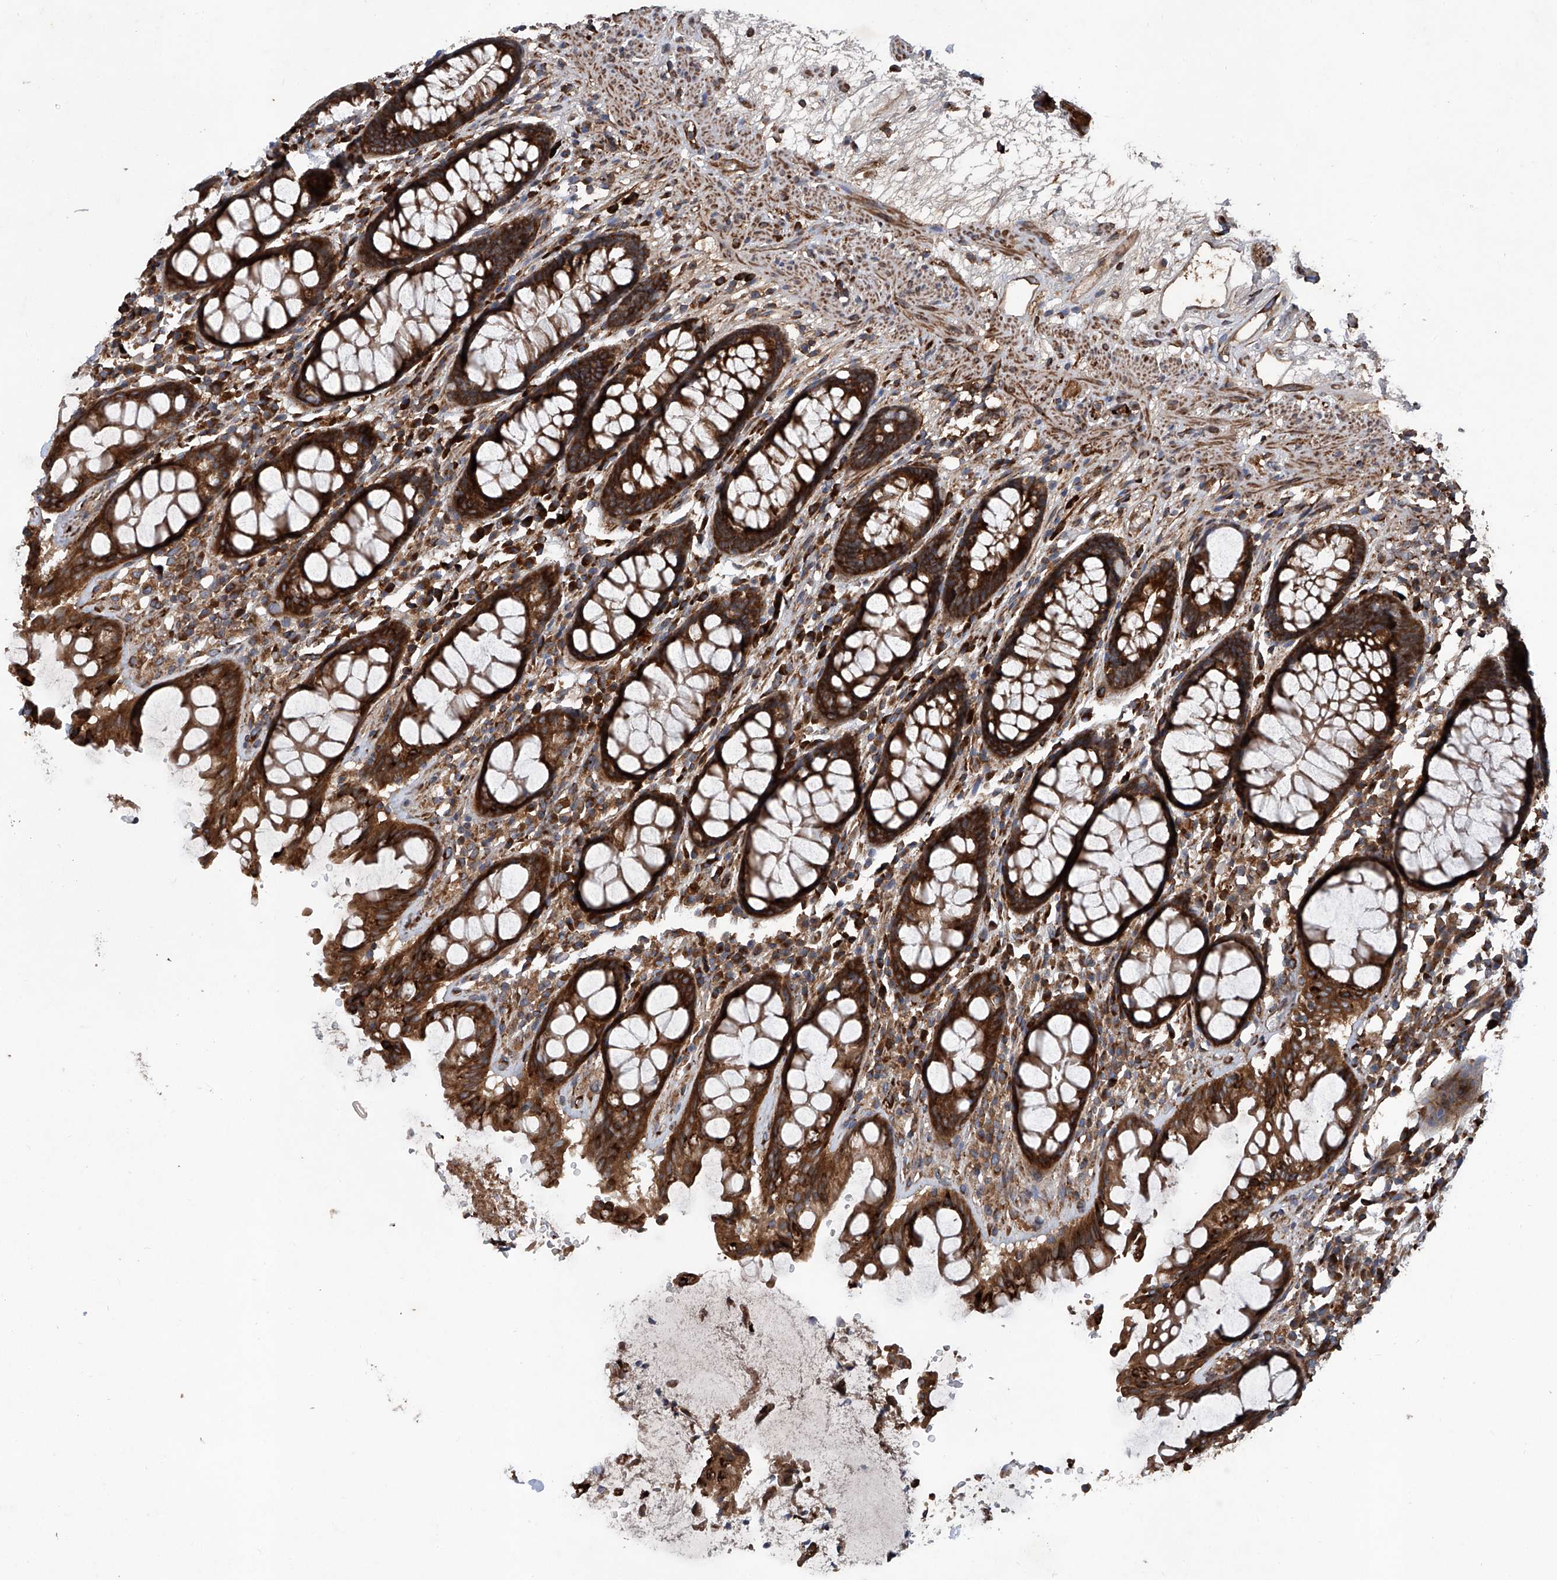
{"staining": {"intensity": "strong", "quantity": ">75%", "location": "cytoplasmic/membranous"}, "tissue": "rectum", "cell_type": "Glandular cells", "image_type": "normal", "snomed": [{"axis": "morphology", "description": "Normal tissue, NOS"}, {"axis": "topography", "description": "Rectum"}], "caption": "A high amount of strong cytoplasmic/membranous positivity is appreciated in about >75% of glandular cells in normal rectum. (DAB IHC with brightfield microscopy, high magnification).", "gene": "ASCC3", "patient": {"sex": "male", "age": 64}}